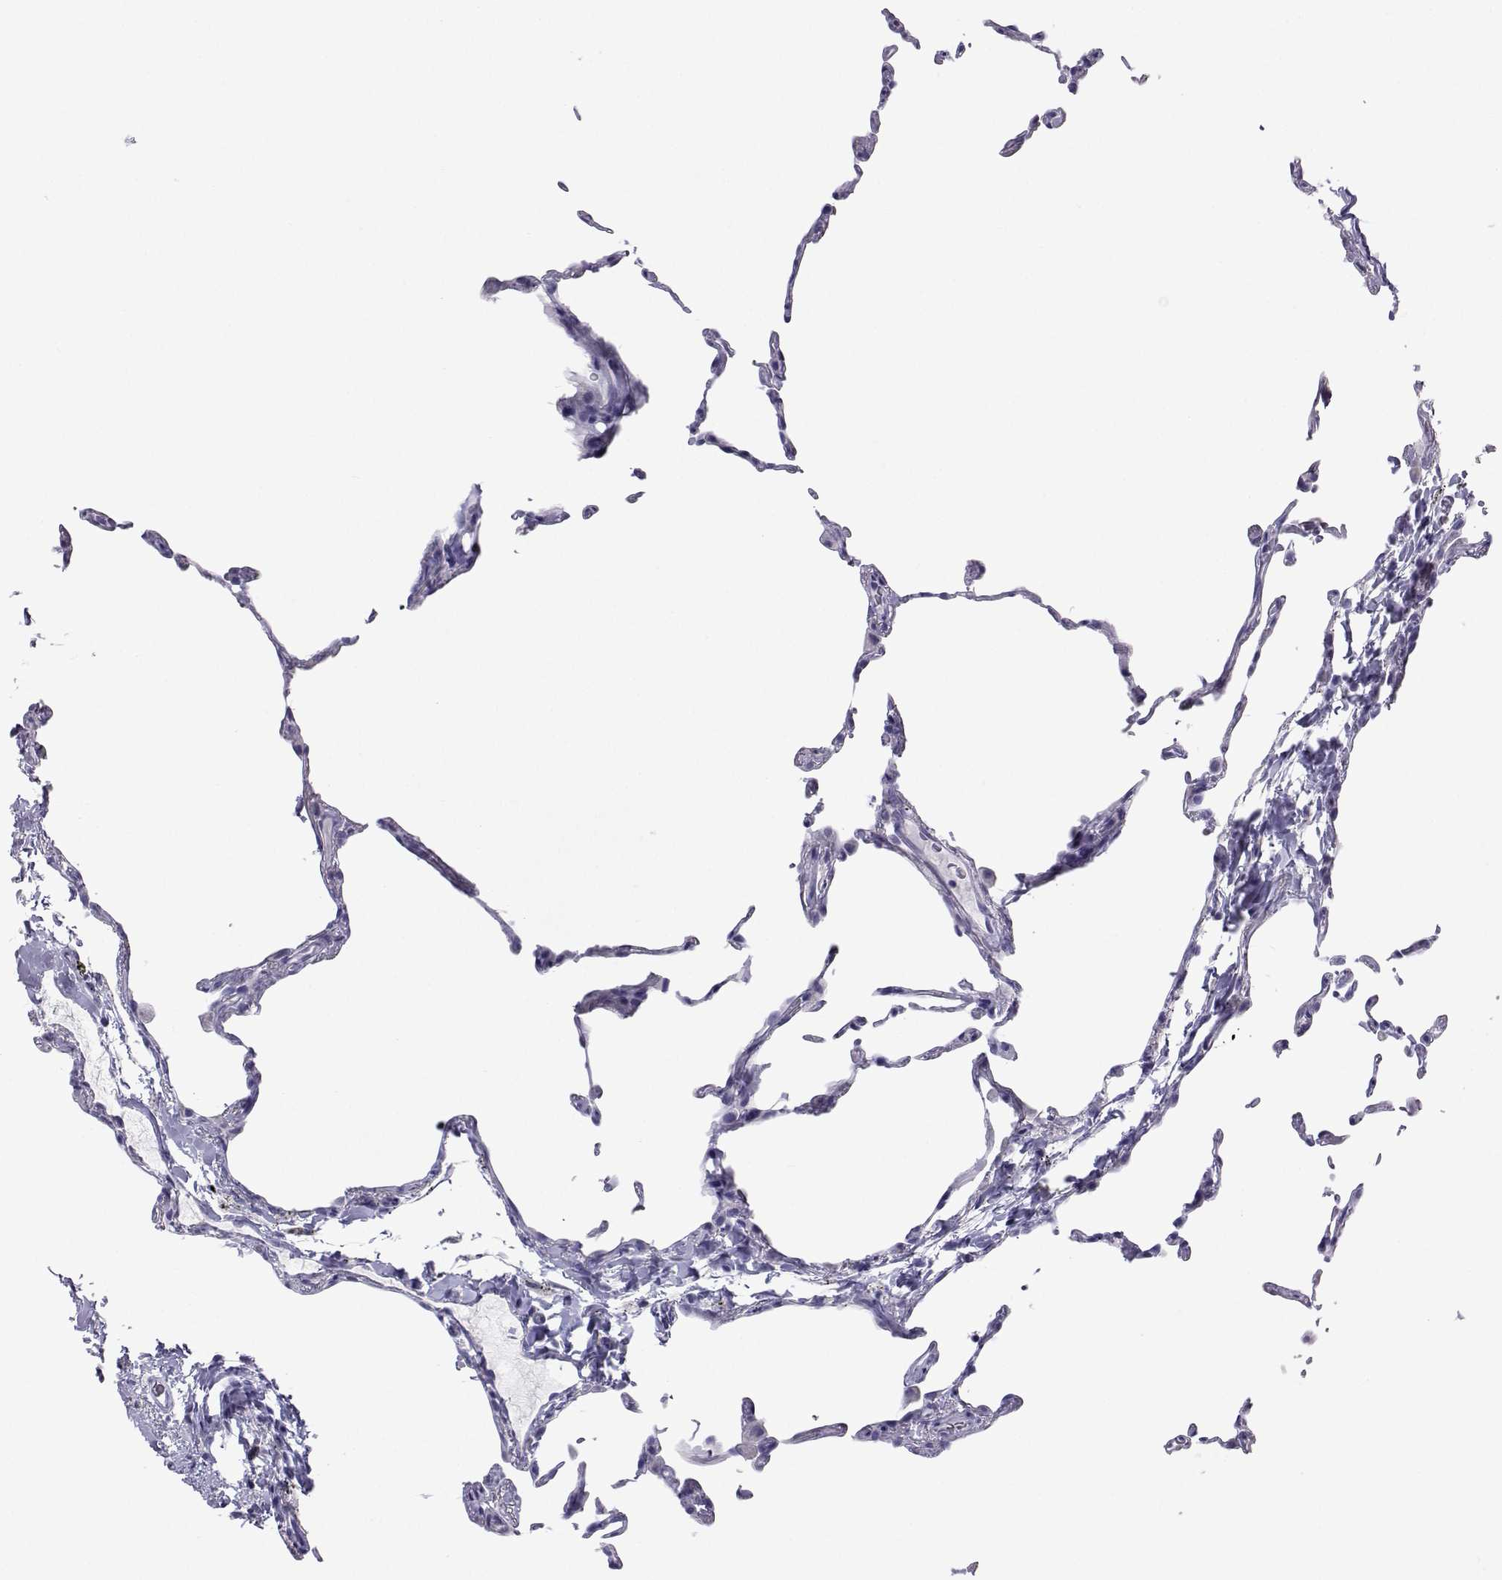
{"staining": {"intensity": "negative", "quantity": "none", "location": "none"}, "tissue": "lung", "cell_type": "Alveolar cells", "image_type": "normal", "snomed": [{"axis": "morphology", "description": "Normal tissue, NOS"}, {"axis": "topography", "description": "Lung"}], "caption": "A micrograph of human lung is negative for staining in alveolar cells. (DAB (3,3'-diaminobenzidine) immunohistochemistry with hematoxylin counter stain).", "gene": "PLIN4", "patient": {"sex": "female", "age": 57}}